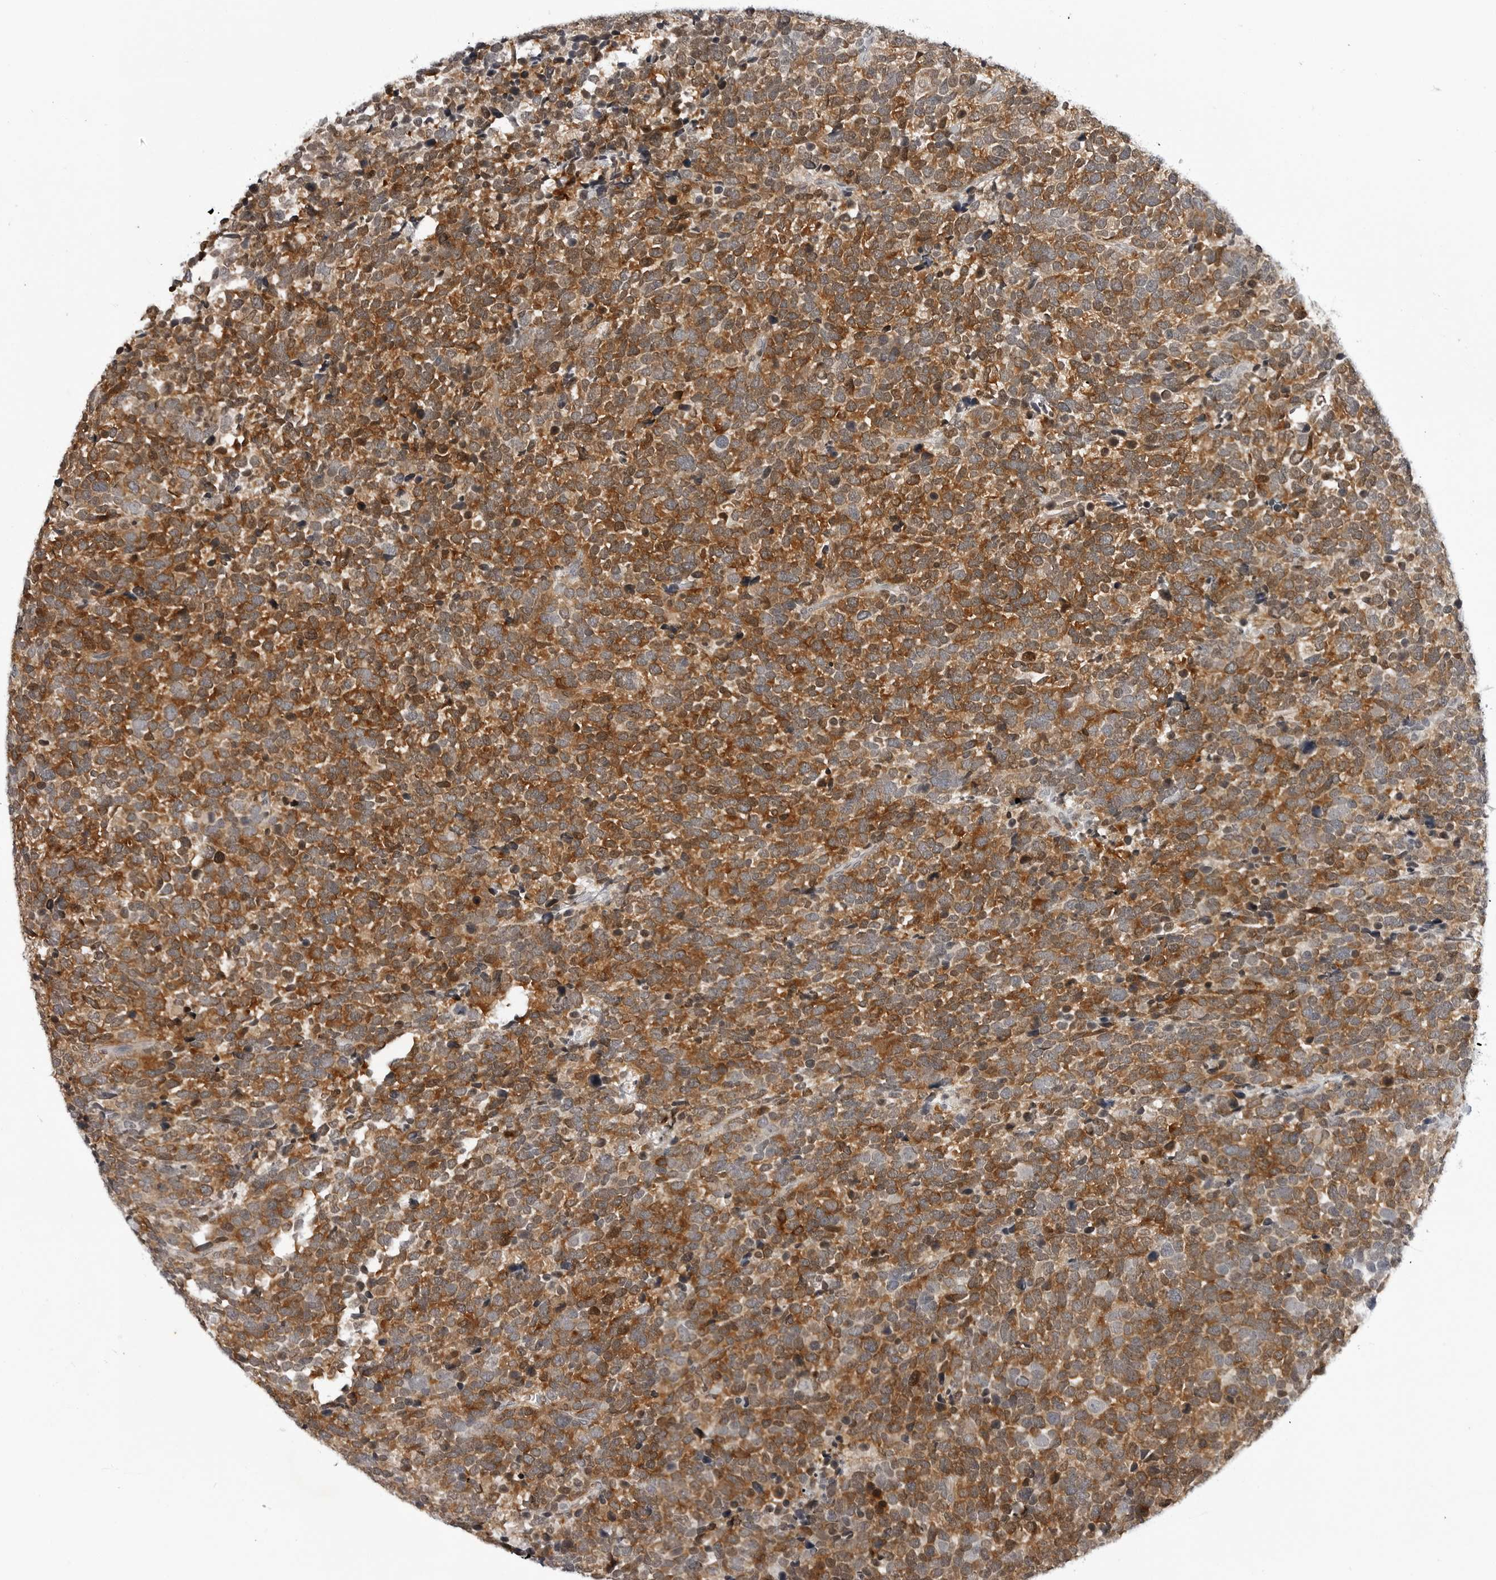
{"staining": {"intensity": "moderate", "quantity": ">75%", "location": "cytoplasmic/membranous"}, "tissue": "urothelial cancer", "cell_type": "Tumor cells", "image_type": "cancer", "snomed": [{"axis": "morphology", "description": "Urothelial carcinoma, High grade"}, {"axis": "topography", "description": "Urinary bladder"}], "caption": "Urothelial cancer stained with a protein marker exhibits moderate staining in tumor cells.", "gene": "RRM1", "patient": {"sex": "female", "age": 82}}